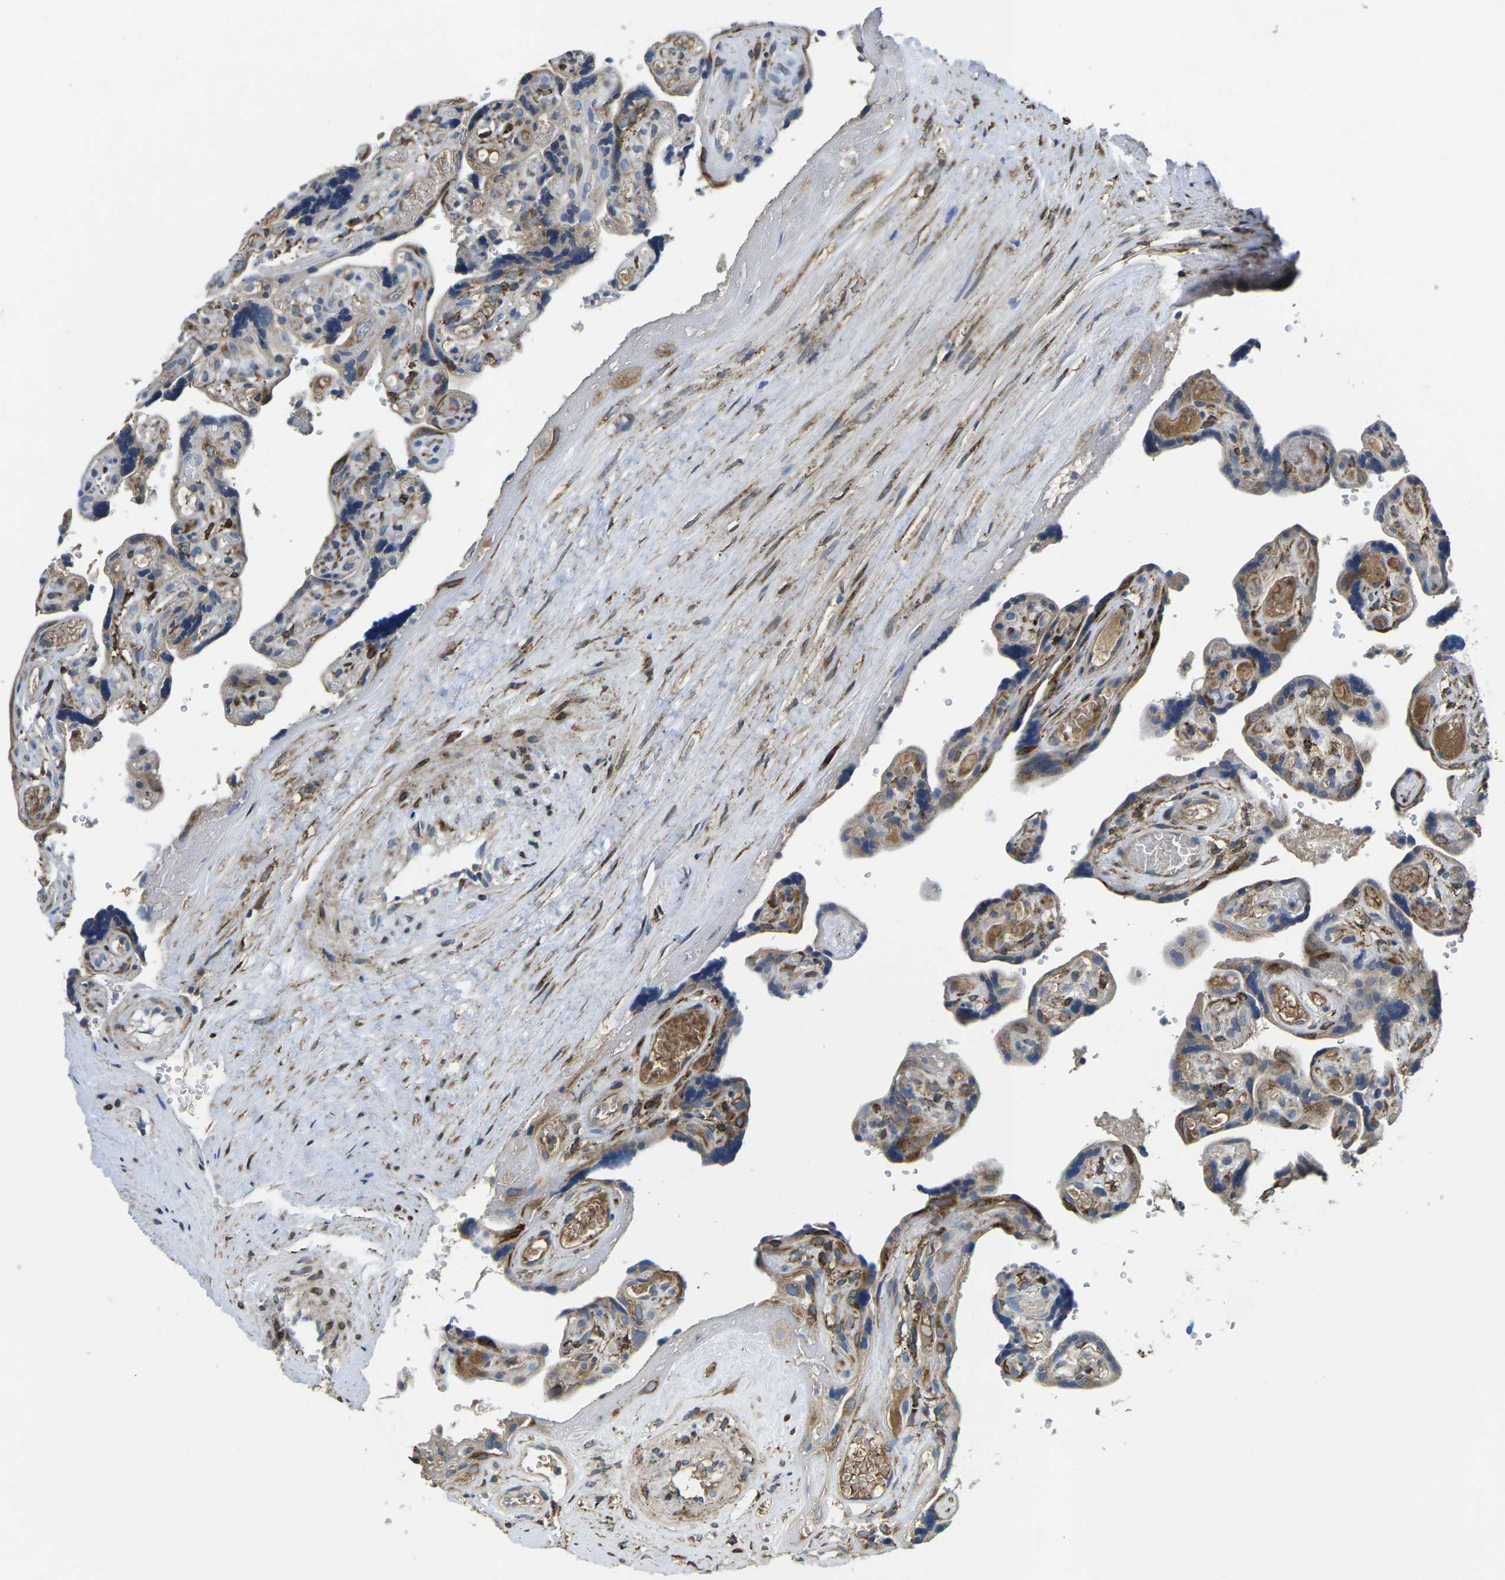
{"staining": {"intensity": "moderate", "quantity": ">75%", "location": "cytoplasmic/membranous"}, "tissue": "placenta", "cell_type": "Decidual cells", "image_type": "normal", "snomed": [{"axis": "morphology", "description": "Normal tissue, NOS"}, {"axis": "topography", "description": "Placenta"}], "caption": "Moderate cytoplasmic/membranous protein staining is seen in approximately >75% of decidual cells in placenta. (DAB = brown stain, brightfield microscopy at high magnification).", "gene": "PDZD8", "patient": {"sex": "female", "age": 30}}